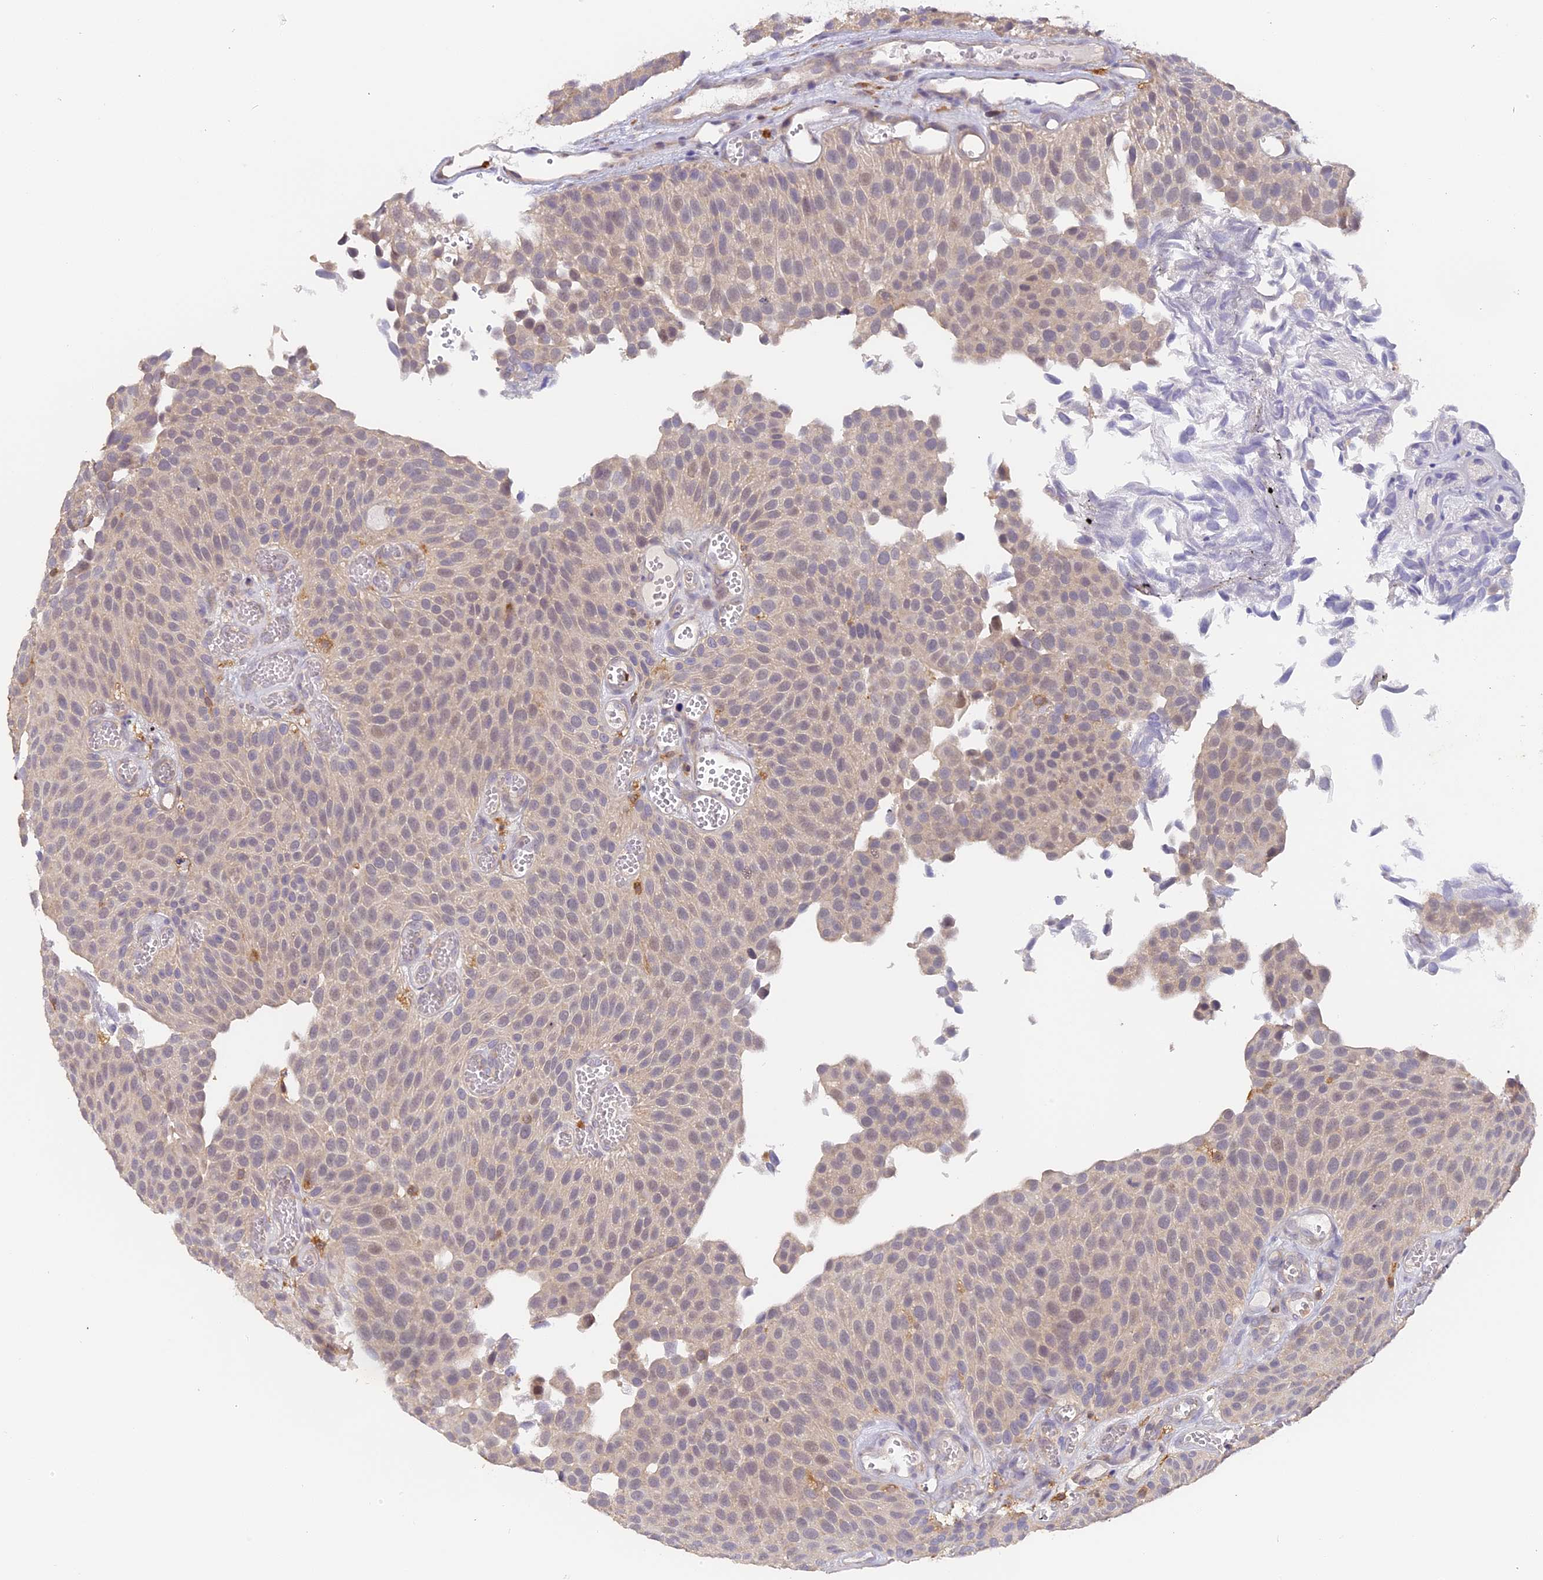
{"staining": {"intensity": "weak", "quantity": "<25%", "location": "cytoplasmic/membranous"}, "tissue": "urothelial cancer", "cell_type": "Tumor cells", "image_type": "cancer", "snomed": [{"axis": "morphology", "description": "Urothelial carcinoma, Low grade"}, {"axis": "topography", "description": "Urinary bladder"}], "caption": "Urothelial carcinoma (low-grade) stained for a protein using IHC reveals no staining tumor cells.", "gene": "NCF4", "patient": {"sex": "male", "age": 89}}